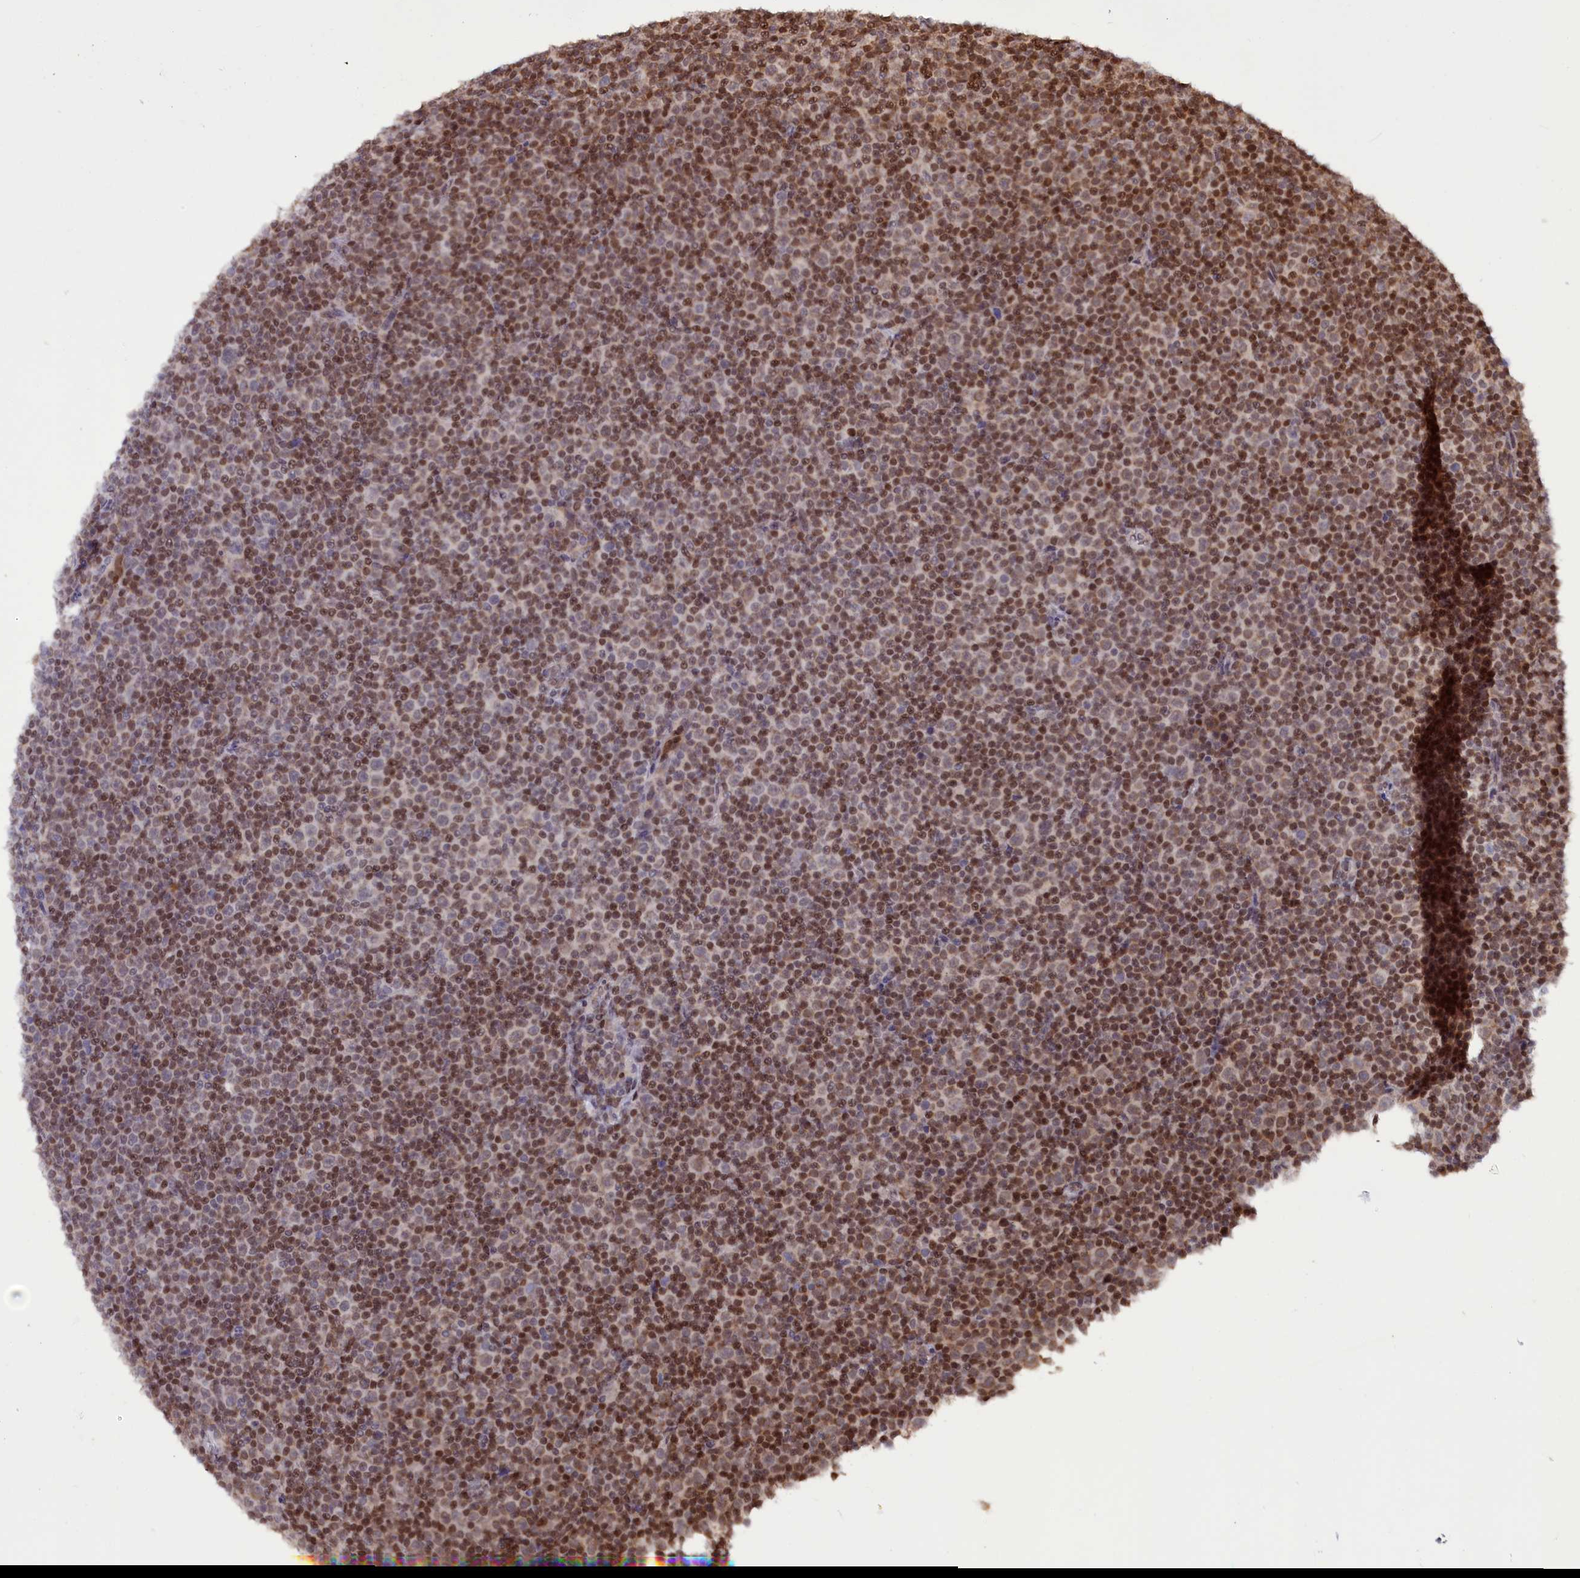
{"staining": {"intensity": "moderate", "quantity": ">75%", "location": "nuclear"}, "tissue": "lymphoma", "cell_type": "Tumor cells", "image_type": "cancer", "snomed": [{"axis": "morphology", "description": "Malignant lymphoma, non-Hodgkin's type, Low grade"}, {"axis": "topography", "description": "Lymph node"}], "caption": "Immunohistochemistry (IHC) (DAB (3,3'-diaminobenzidine)) staining of malignant lymphoma, non-Hodgkin's type (low-grade) displays moderate nuclear protein expression in about >75% of tumor cells.", "gene": "PHC3", "patient": {"sex": "female", "age": 67}}